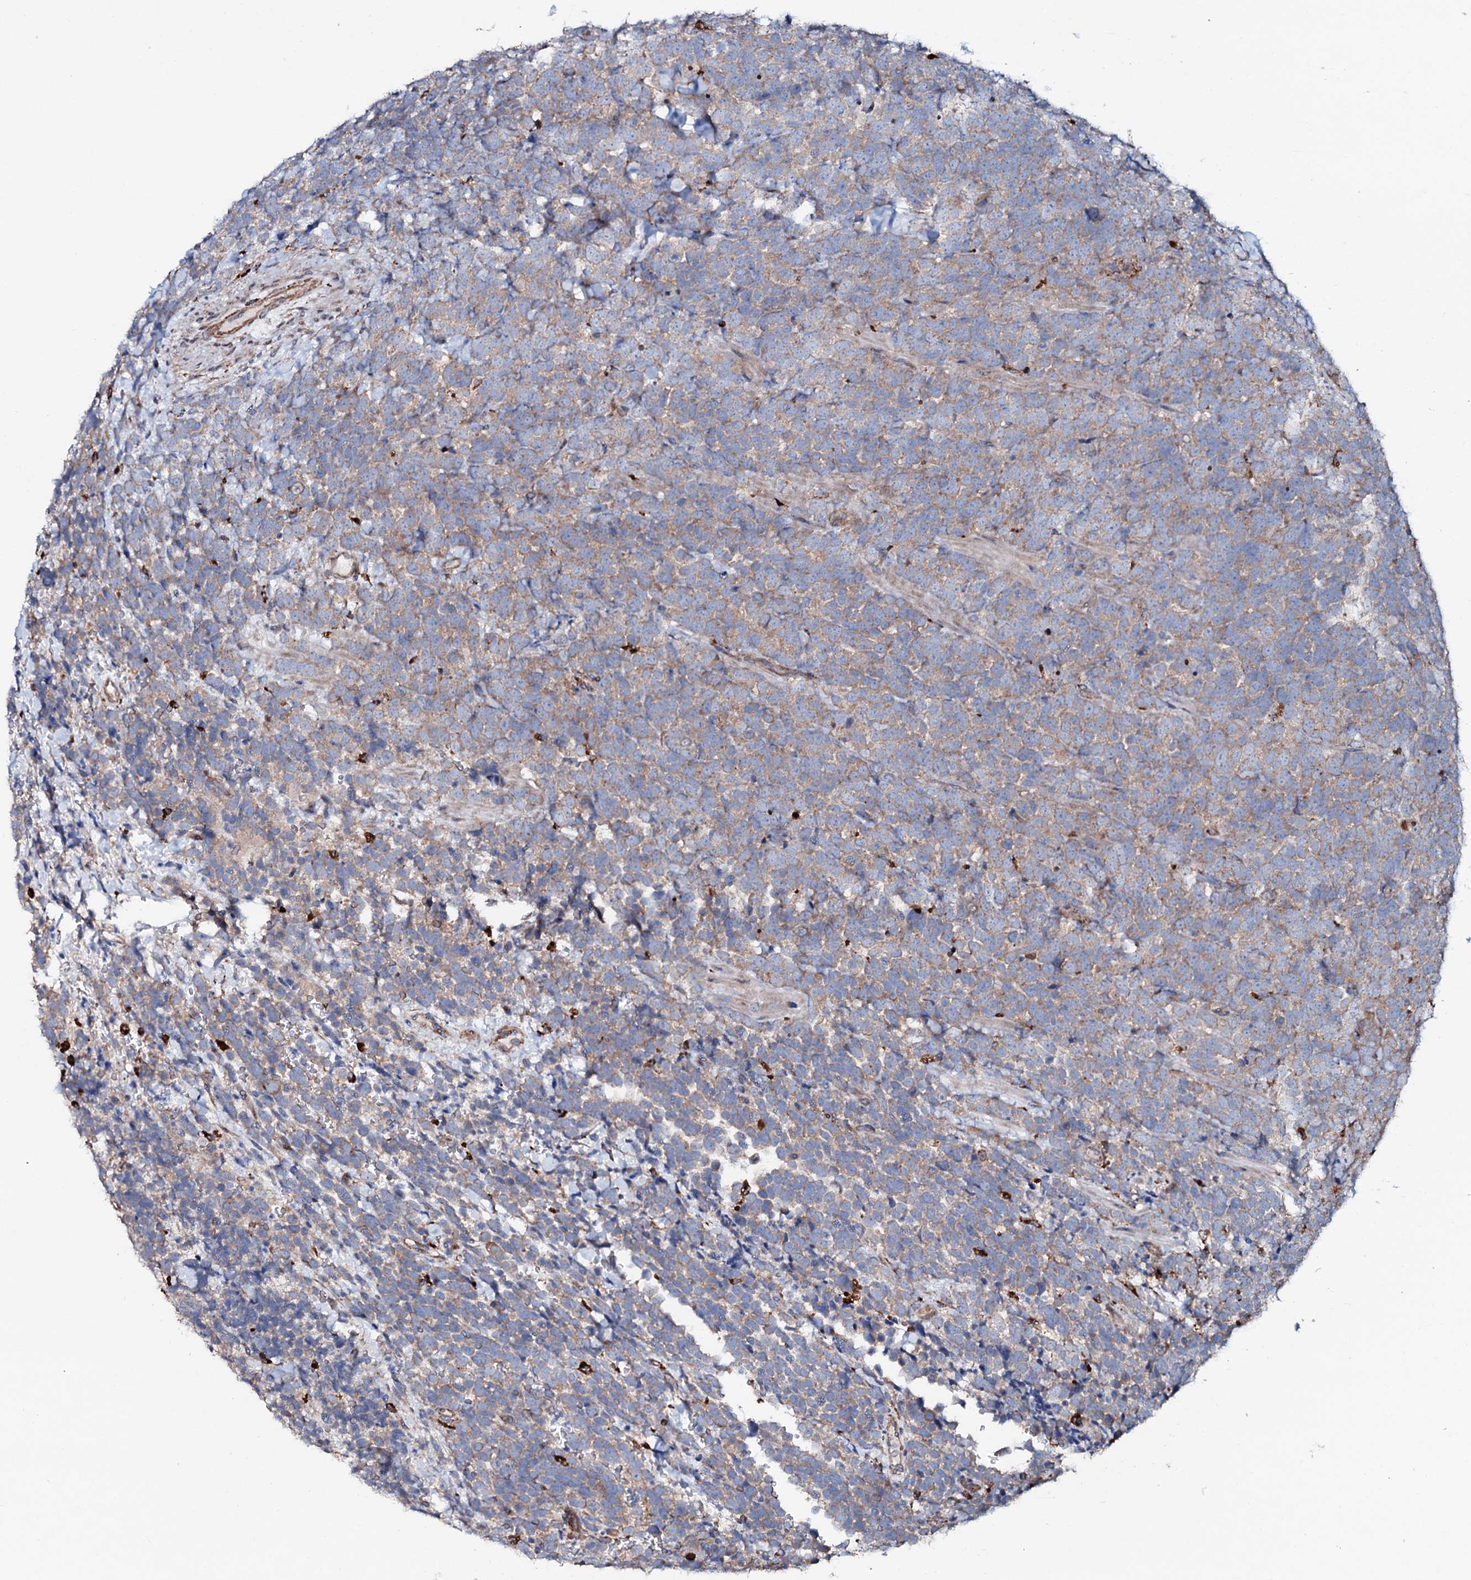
{"staining": {"intensity": "weak", "quantity": ">75%", "location": "cytoplasmic/membranous"}, "tissue": "urothelial cancer", "cell_type": "Tumor cells", "image_type": "cancer", "snomed": [{"axis": "morphology", "description": "Urothelial carcinoma, High grade"}, {"axis": "topography", "description": "Urinary bladder"}], "caption": "Tumor cells reveal low levels of weak cytoplasmic/membranous positivity in about >75% of cells in human high-grade urothelial carcinoma.", "gene": "P2RX4", "patient": {"sex": "female", "age": 82}}